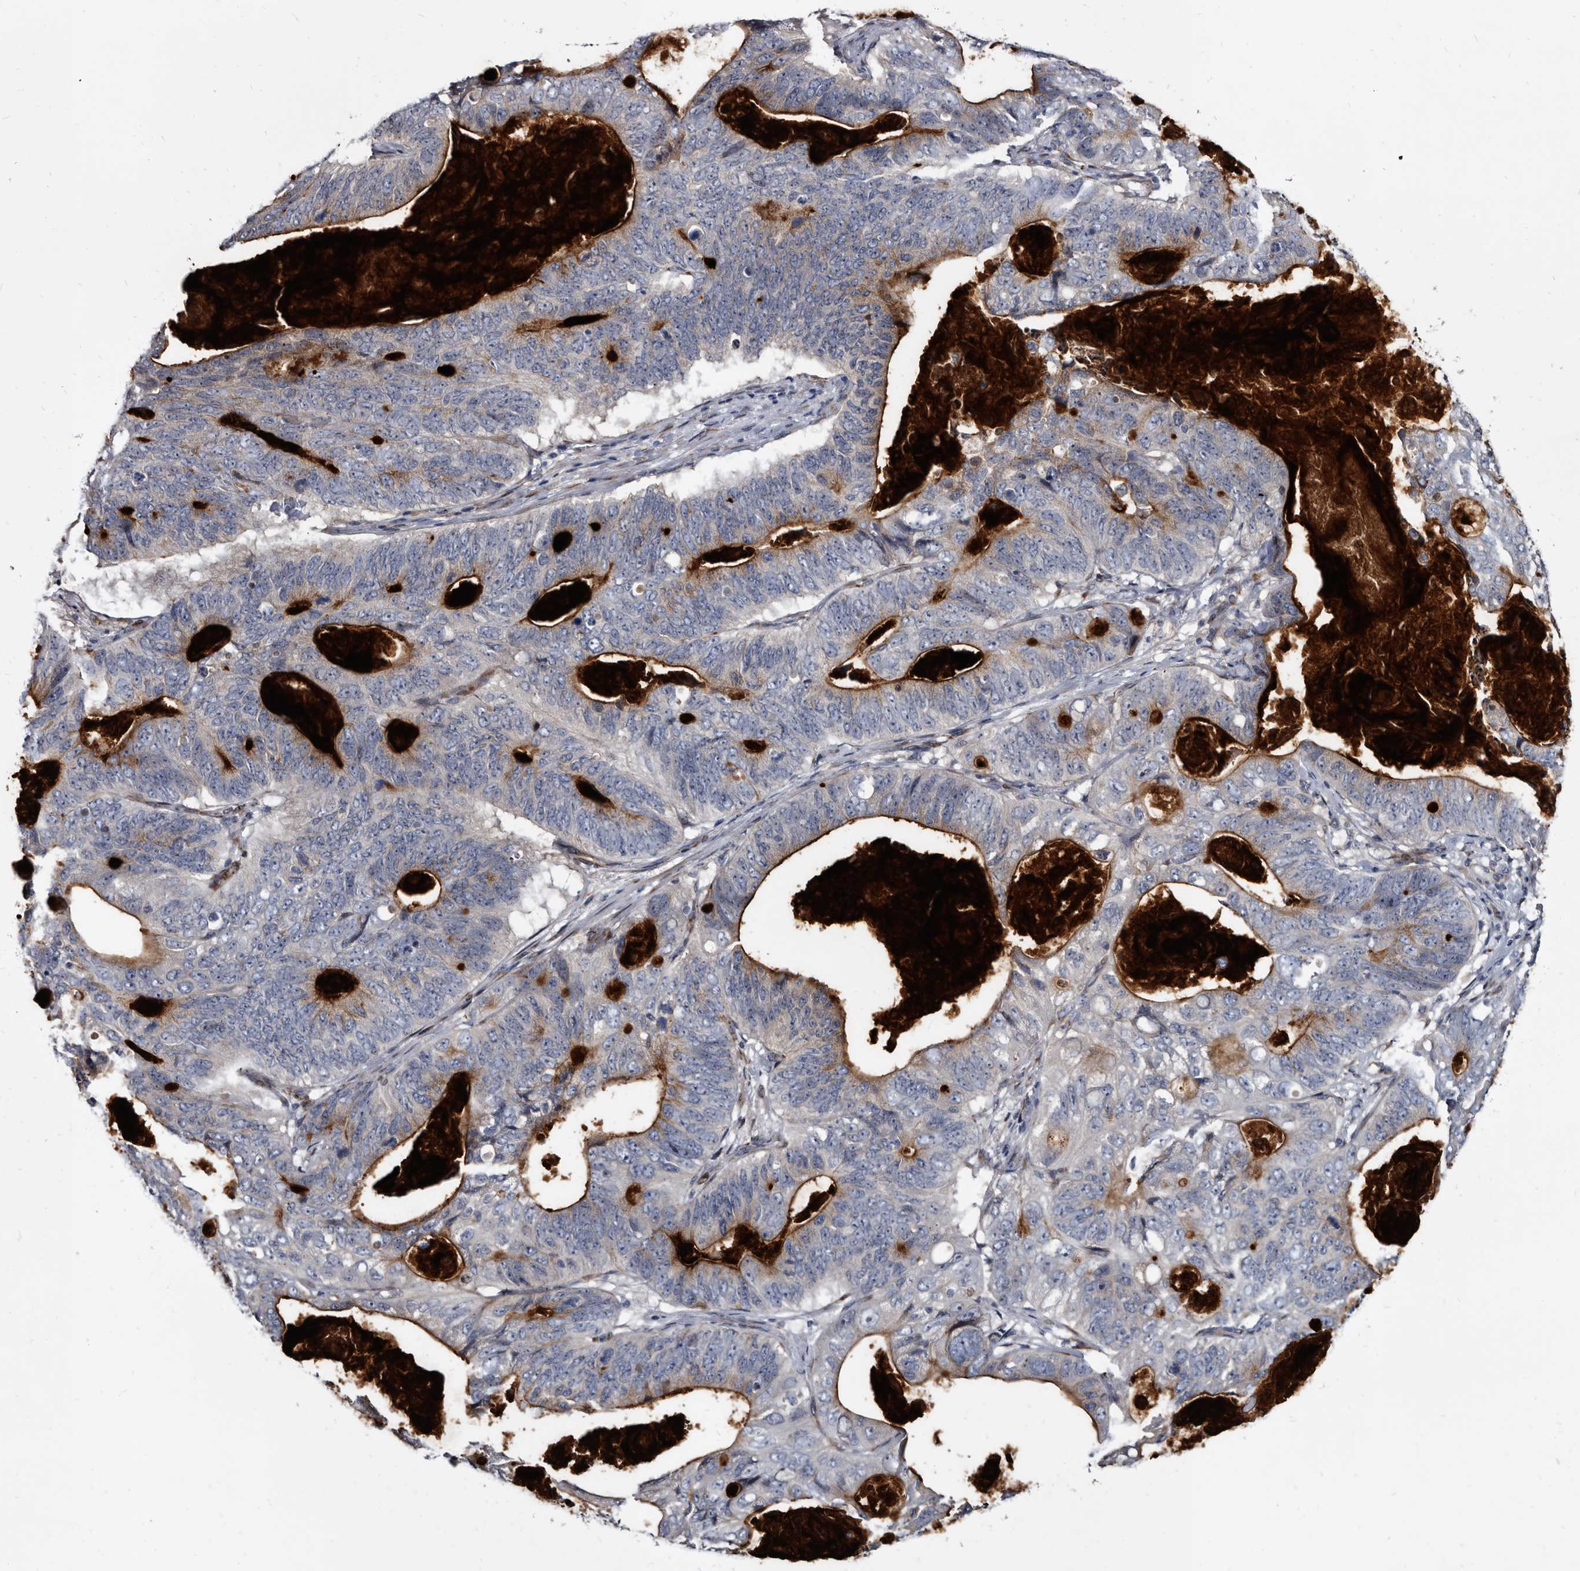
{"staining": {"intensity": "moderate", "quantity": "25%-75%", "location": "cytoplasmic/membranous"}, "tissue": "stomach cancer", "cell_type": "Tumor cells", "image_type": "cancer", "snomed": [{"axis": "morphology", "description": "Normal tissue, NOS"}, {"axis": "morphology", "description": "Adenocarcinoma, NOS"}, {"axis": "topography", "description": "Stomach"}], "caption": "A medium amount of moderate cytoplasmic/membranous expression is seen in about 25%-75% of tumor cells in stomach cancer tissue.", "gene": "PRSS8", "patient": {"sex": "female", "age": 89}}